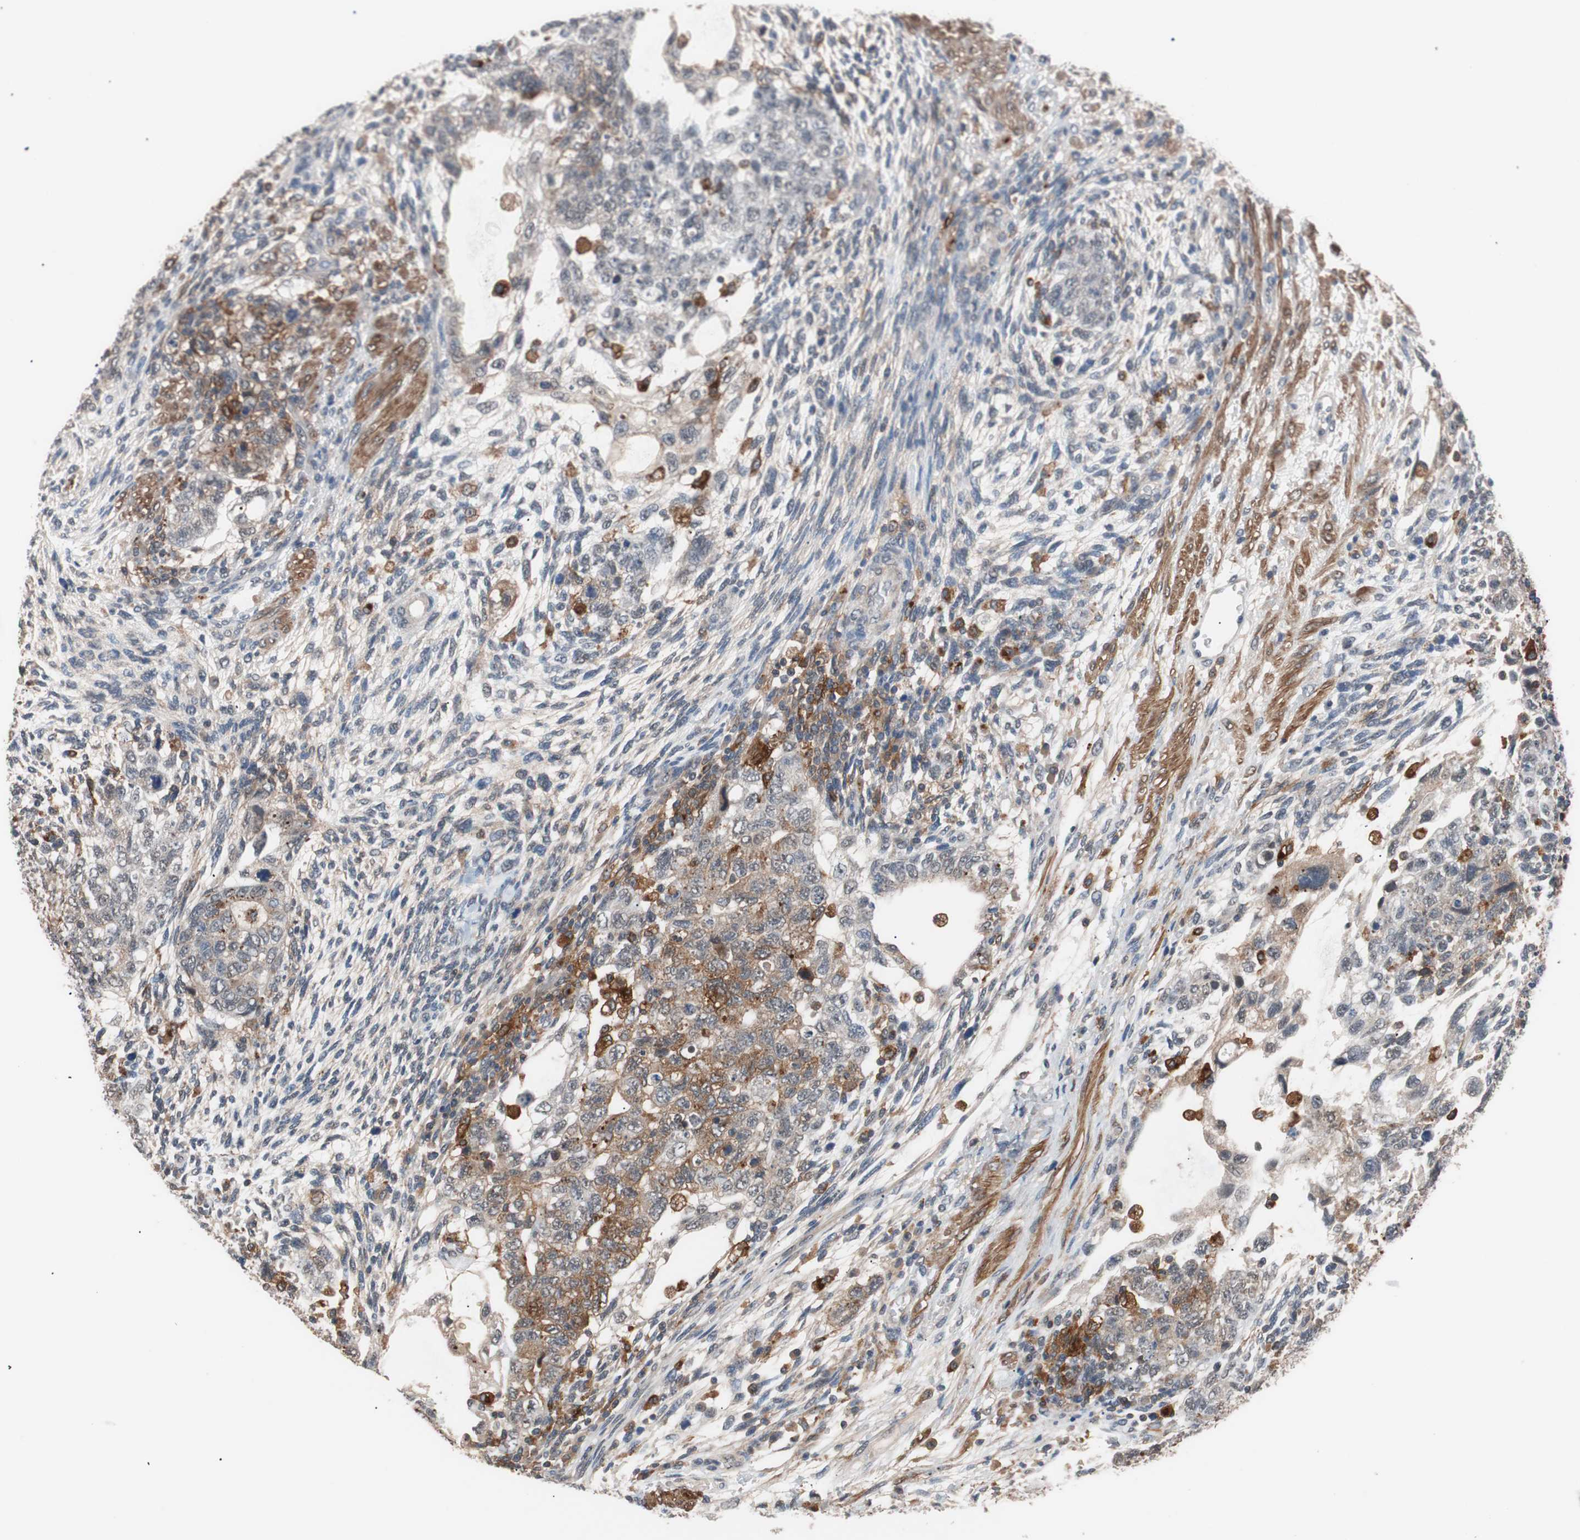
{"staining": {"intensity": "moderate", "quantity": "25%-75%", "location": "cytoplasmic/membranous"}, "tissue": "testis cancer", "cell_type": "Tumor cells", "image_type": "cancer", "snomed": [{"axis": "morphology", "description": "Normal tissue, NOS"}, {"axis": "morphology", "description": "Carcinoma, Embryonal, NOS"}, {"axis": "topography", "description": "Testis"}], "caption": "Embryonal carcinoma (testis) was stained to show a protein in brown. There is medium levels of moderate cytoplasmic/membranous positivity in about 25%-75% of tumor cells.", "gene": "LITAF", "patient": {"sex": "male", "age": 36}}